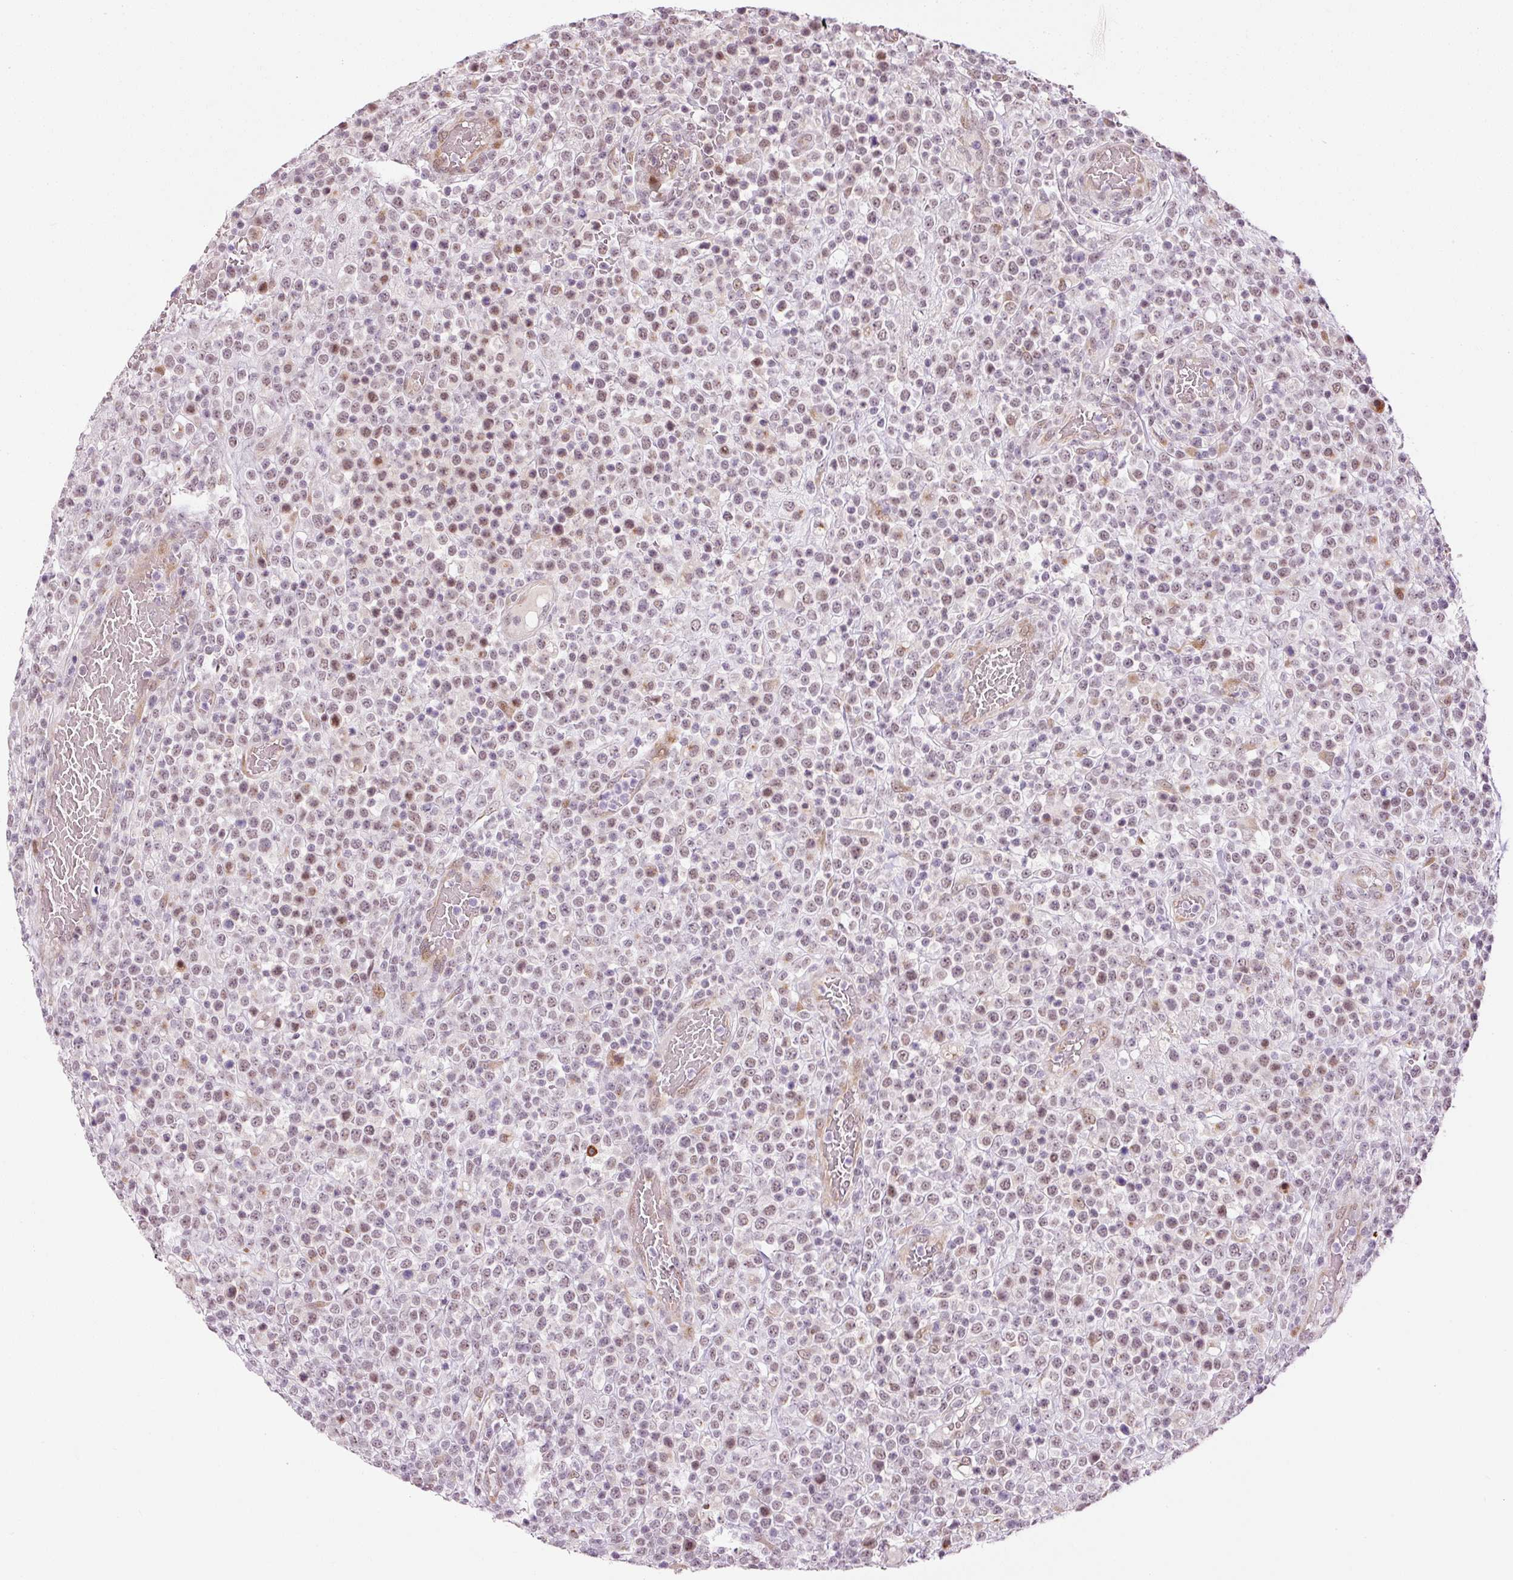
{"staining": {"intensity": "moderate", "quantity": "<25%", "location": "nuclear"}, "tissue": "lymphoma", "cell_type": "Tumor cells", "image_type": "cancer", "snomed": [{"axis": "morphology", "description": "Malignant lymphoma, non-Hodgkin's type, High grade"}, {"axis": "topography", "description": "Colon"}], "caption": "Human high-grade malignant lymphoma, non-Hodgkin's type stained with a brown dye reveals moderate nuclear positive staining in approximately <25% of tumor cells.", "gene": "ANKRD20A1", "patient": {"sex": "female", "age": 53}}